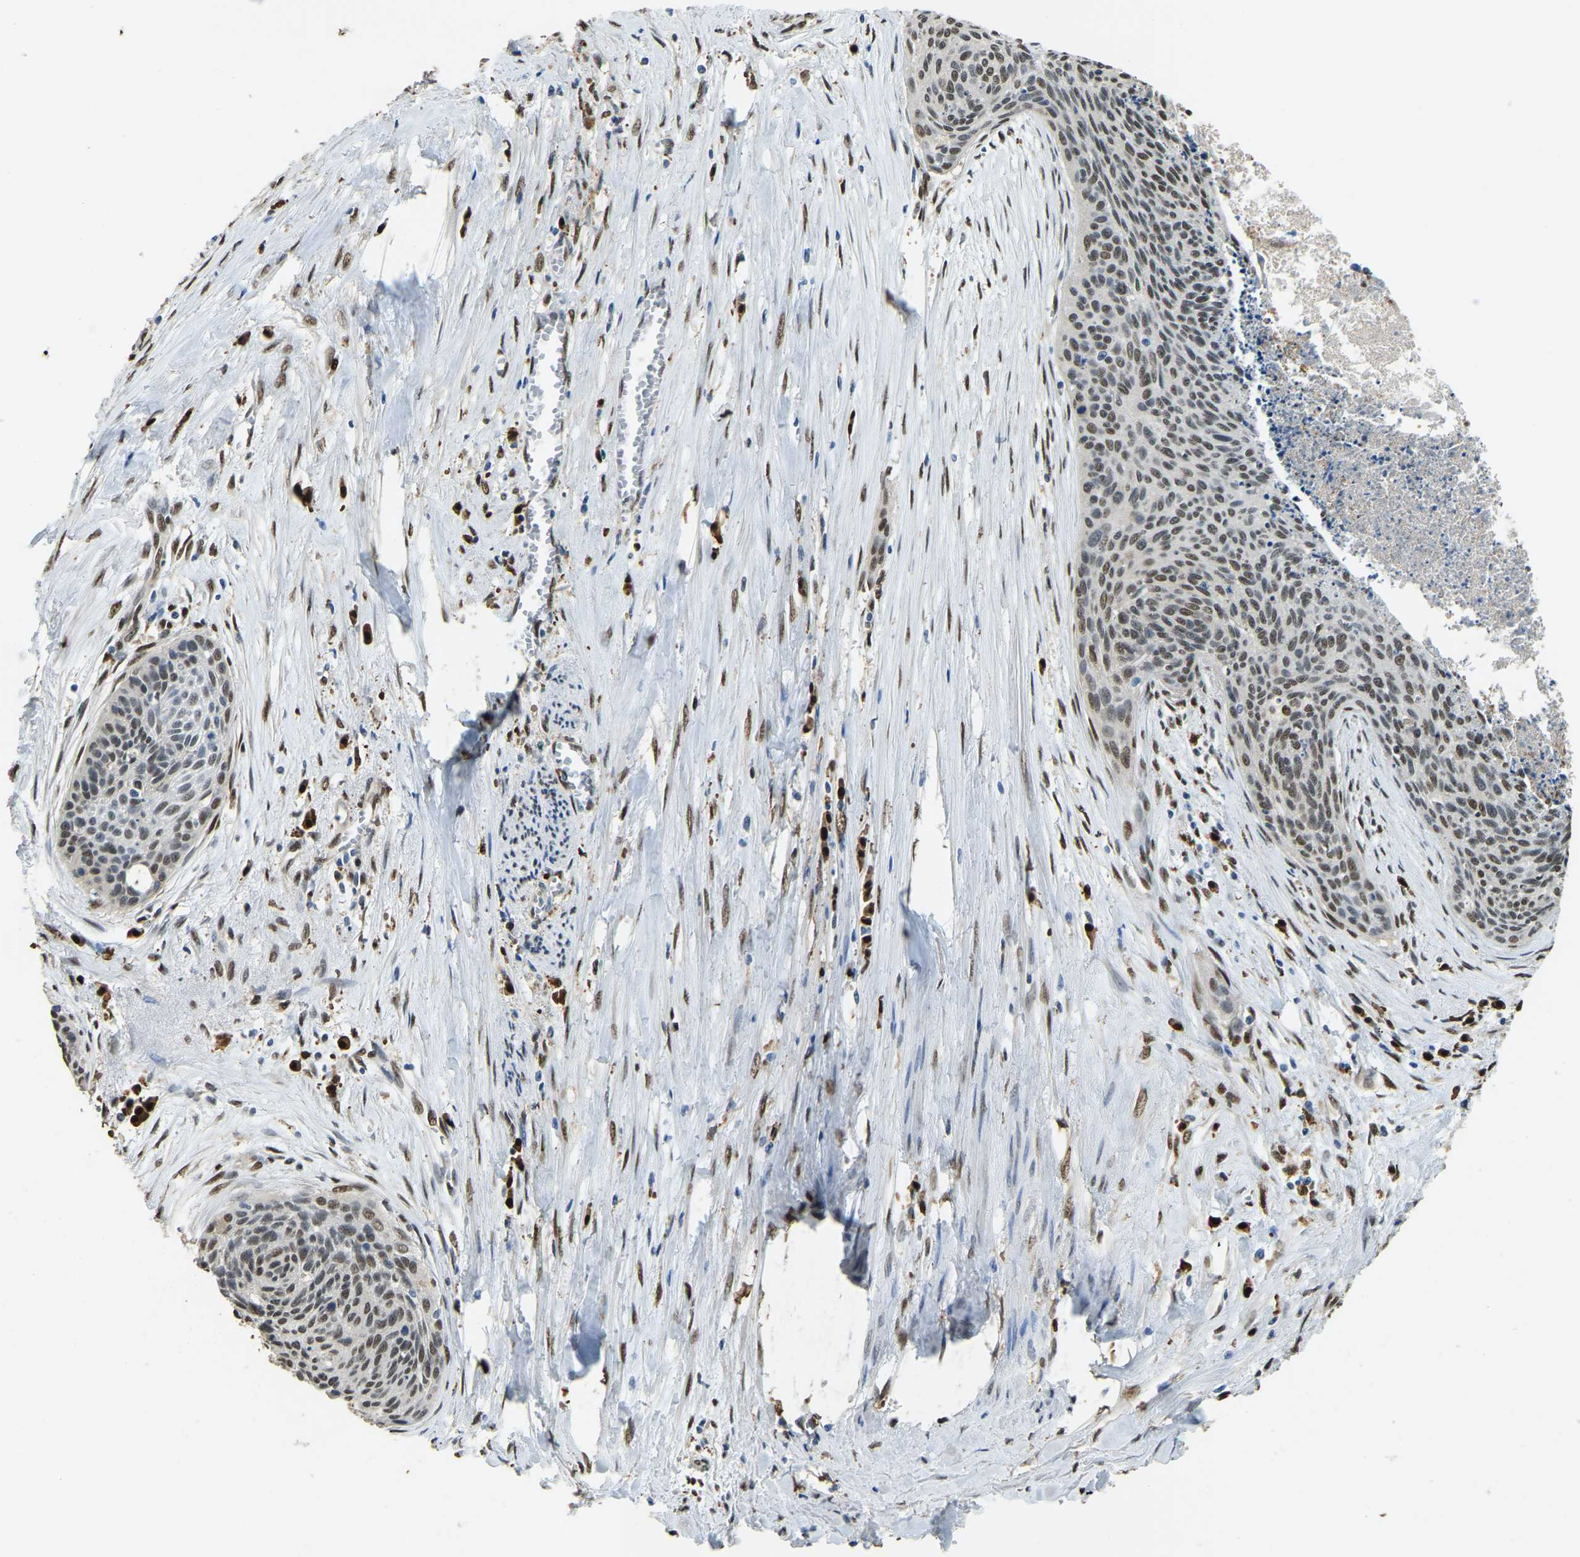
{"staining": {"intensity": "moderate", "quantity": ">75%", "location": "nuclear"}, "tissue": "cervical cancer", "cell_type": "Tumor cells", "image_type": "cancer", "snomed": [{"axis": "morphology", "description": "Squamous cell carcinoma, NOS"}, {"axis": "topography", "description": "Cervix"}], "caption": "Squamous cell carcinoma (cervical) tissue demonstrates moderate nuclear expression in about >75% of tumor cells, visualized by immunohistochemistry. The protein of interest is shown in brown color, while the nuclei are stained blue.", "gene": "NANS", "patient": {"sex": "female", "age": 55}}